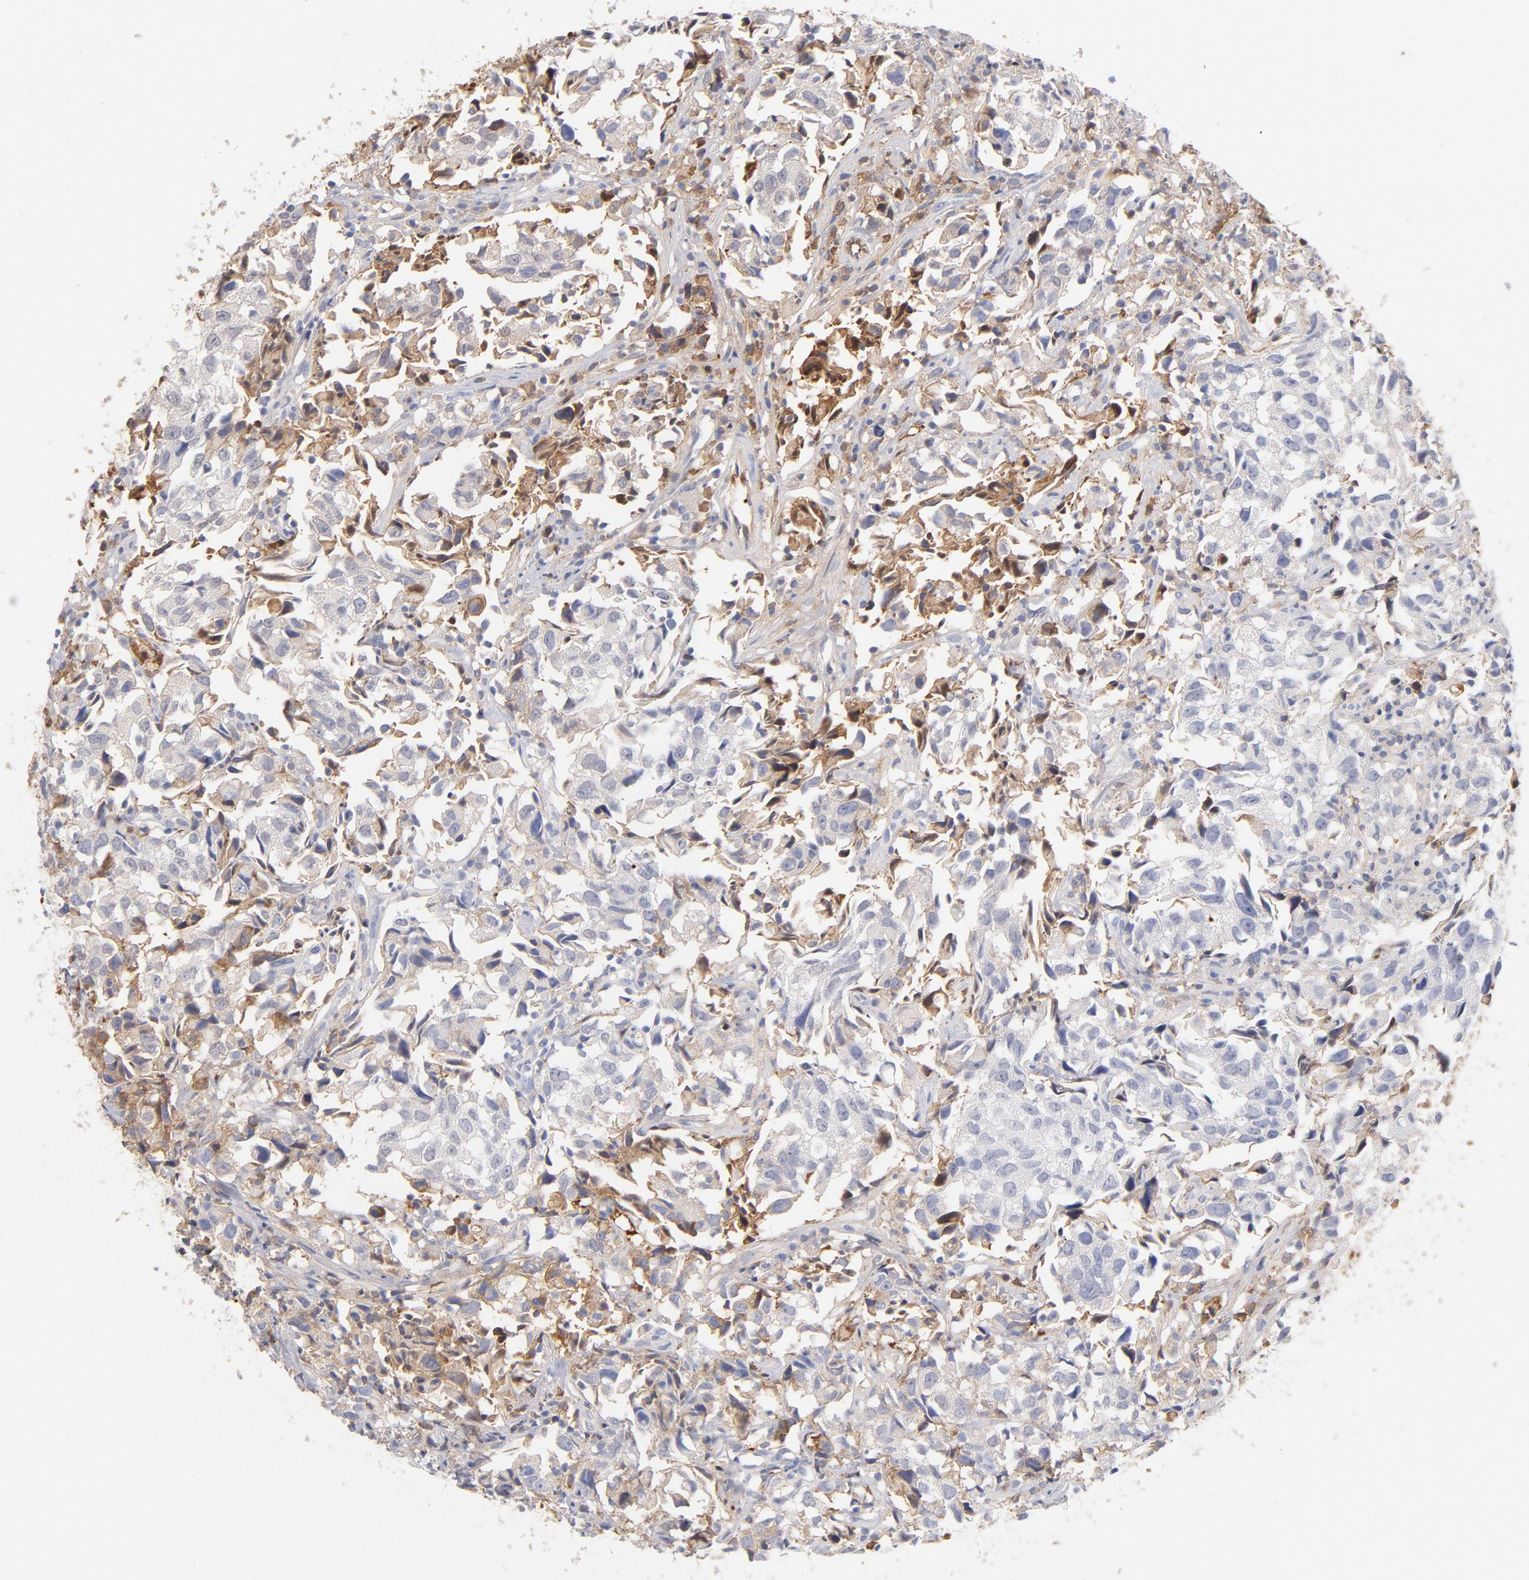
{"staining": {"intensity": "negative", "quantity": "none", "location": "none"}, "tissue": "urothelial cancer", "cell_type": "Tumor cells", "image_type": "cancer", "snomed": [{"axis": "morphology", "description": "Urothelial carcinoma, High grade"}, {"axis": "topography", "description": "Urinary bladder"}], "caption": "An image of urothelial carcinoma (high-grade) stained for a protein shows no brown staining in tumor cells. (DAB IHC, high magnification).", "gene": "C3", "patient": {"sex": "female", "age": 75}}